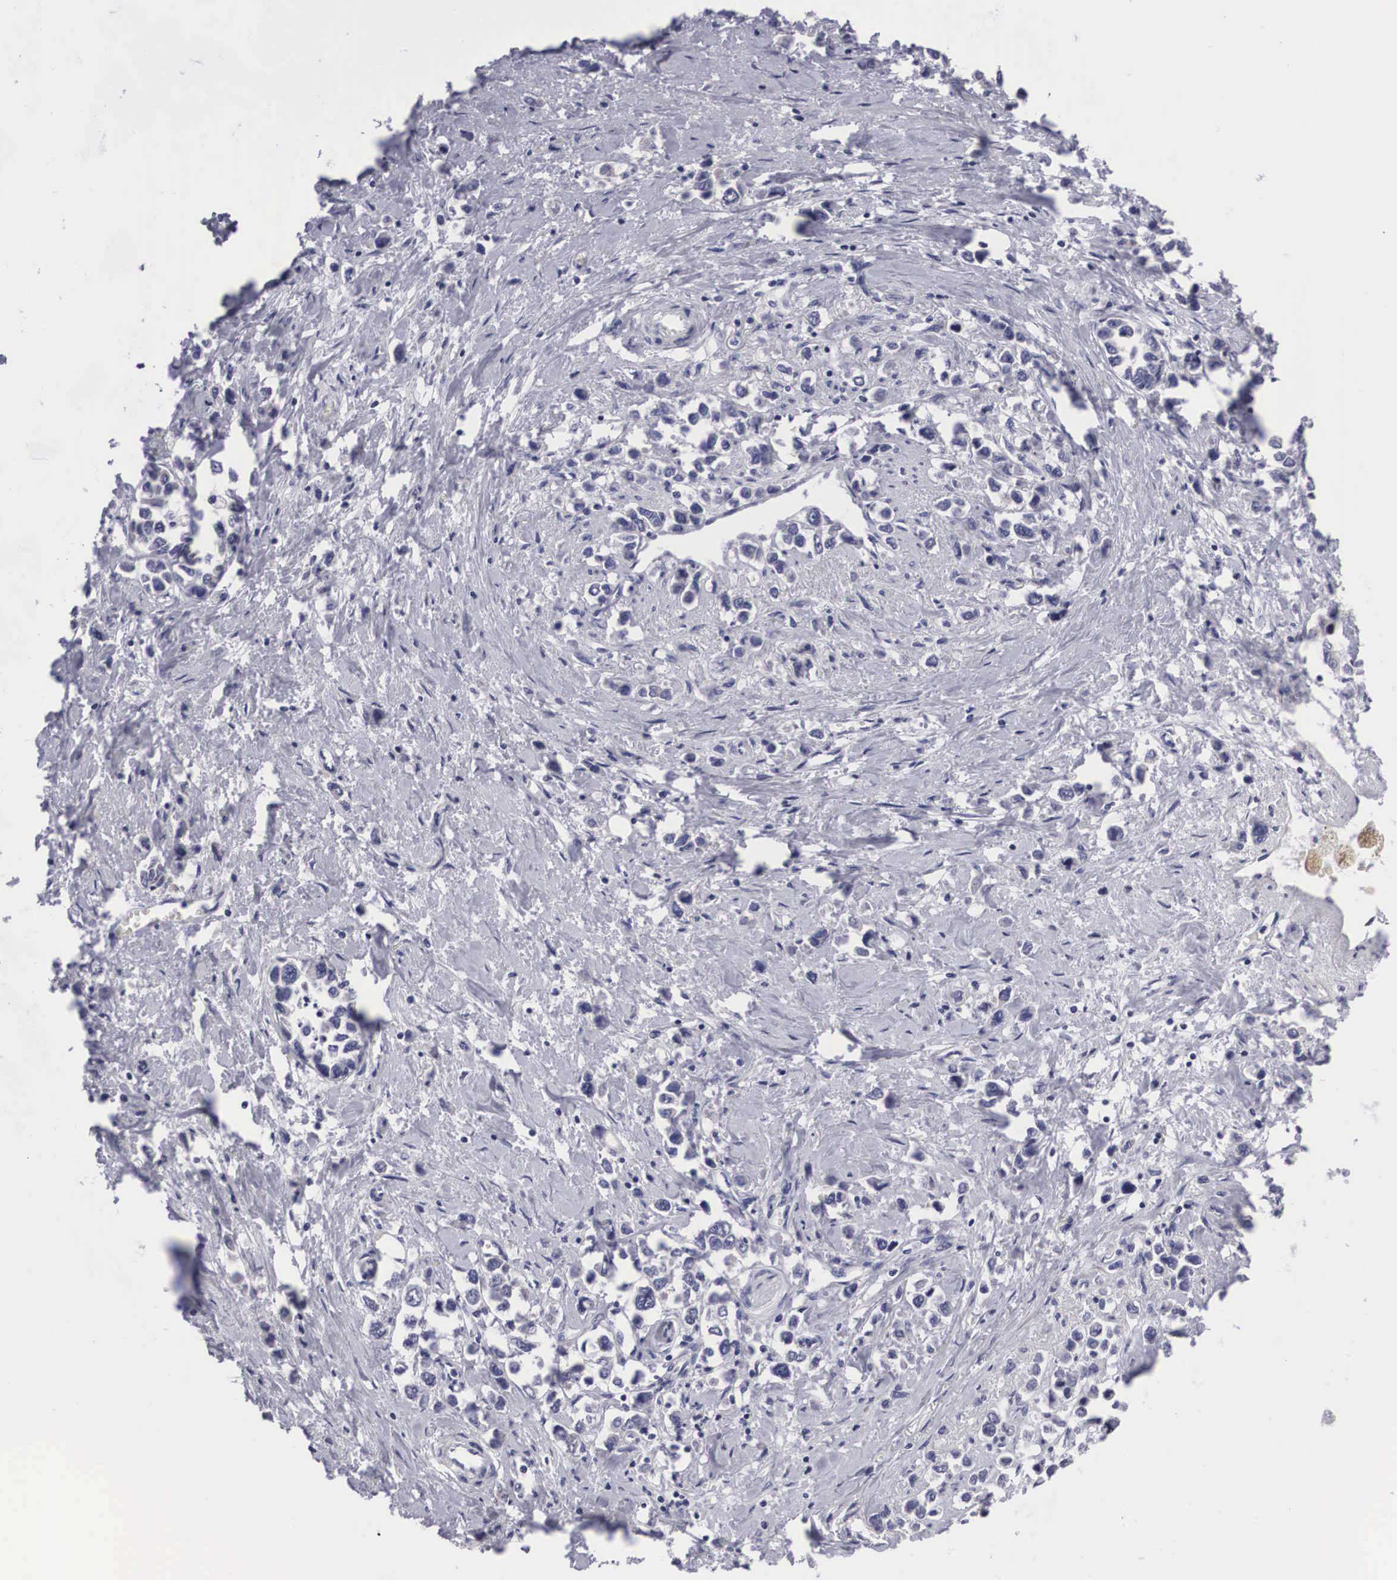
{"staining": {"intensity": "negative", "quantity": "none", "location": "none"}, "tissue": "stomach cancer", "cell_type": "Tumor cells", "image_type": "cancer", "snomed": [{"axis": "morphology", "description": "Adenocarcinoma, NOS"}, {"axis": "topography", "description": "Stomach, upper"}], "caption": "Immunohistochemistry photomicrograph of neoplastic tissue: stomach cancer stained with DAB (3,3'-diaminobenzidine) reveals no significant protein expression in tumor cells.", "gene": "ARMCX3", "patient": {"sex": "male", "age": 76}}